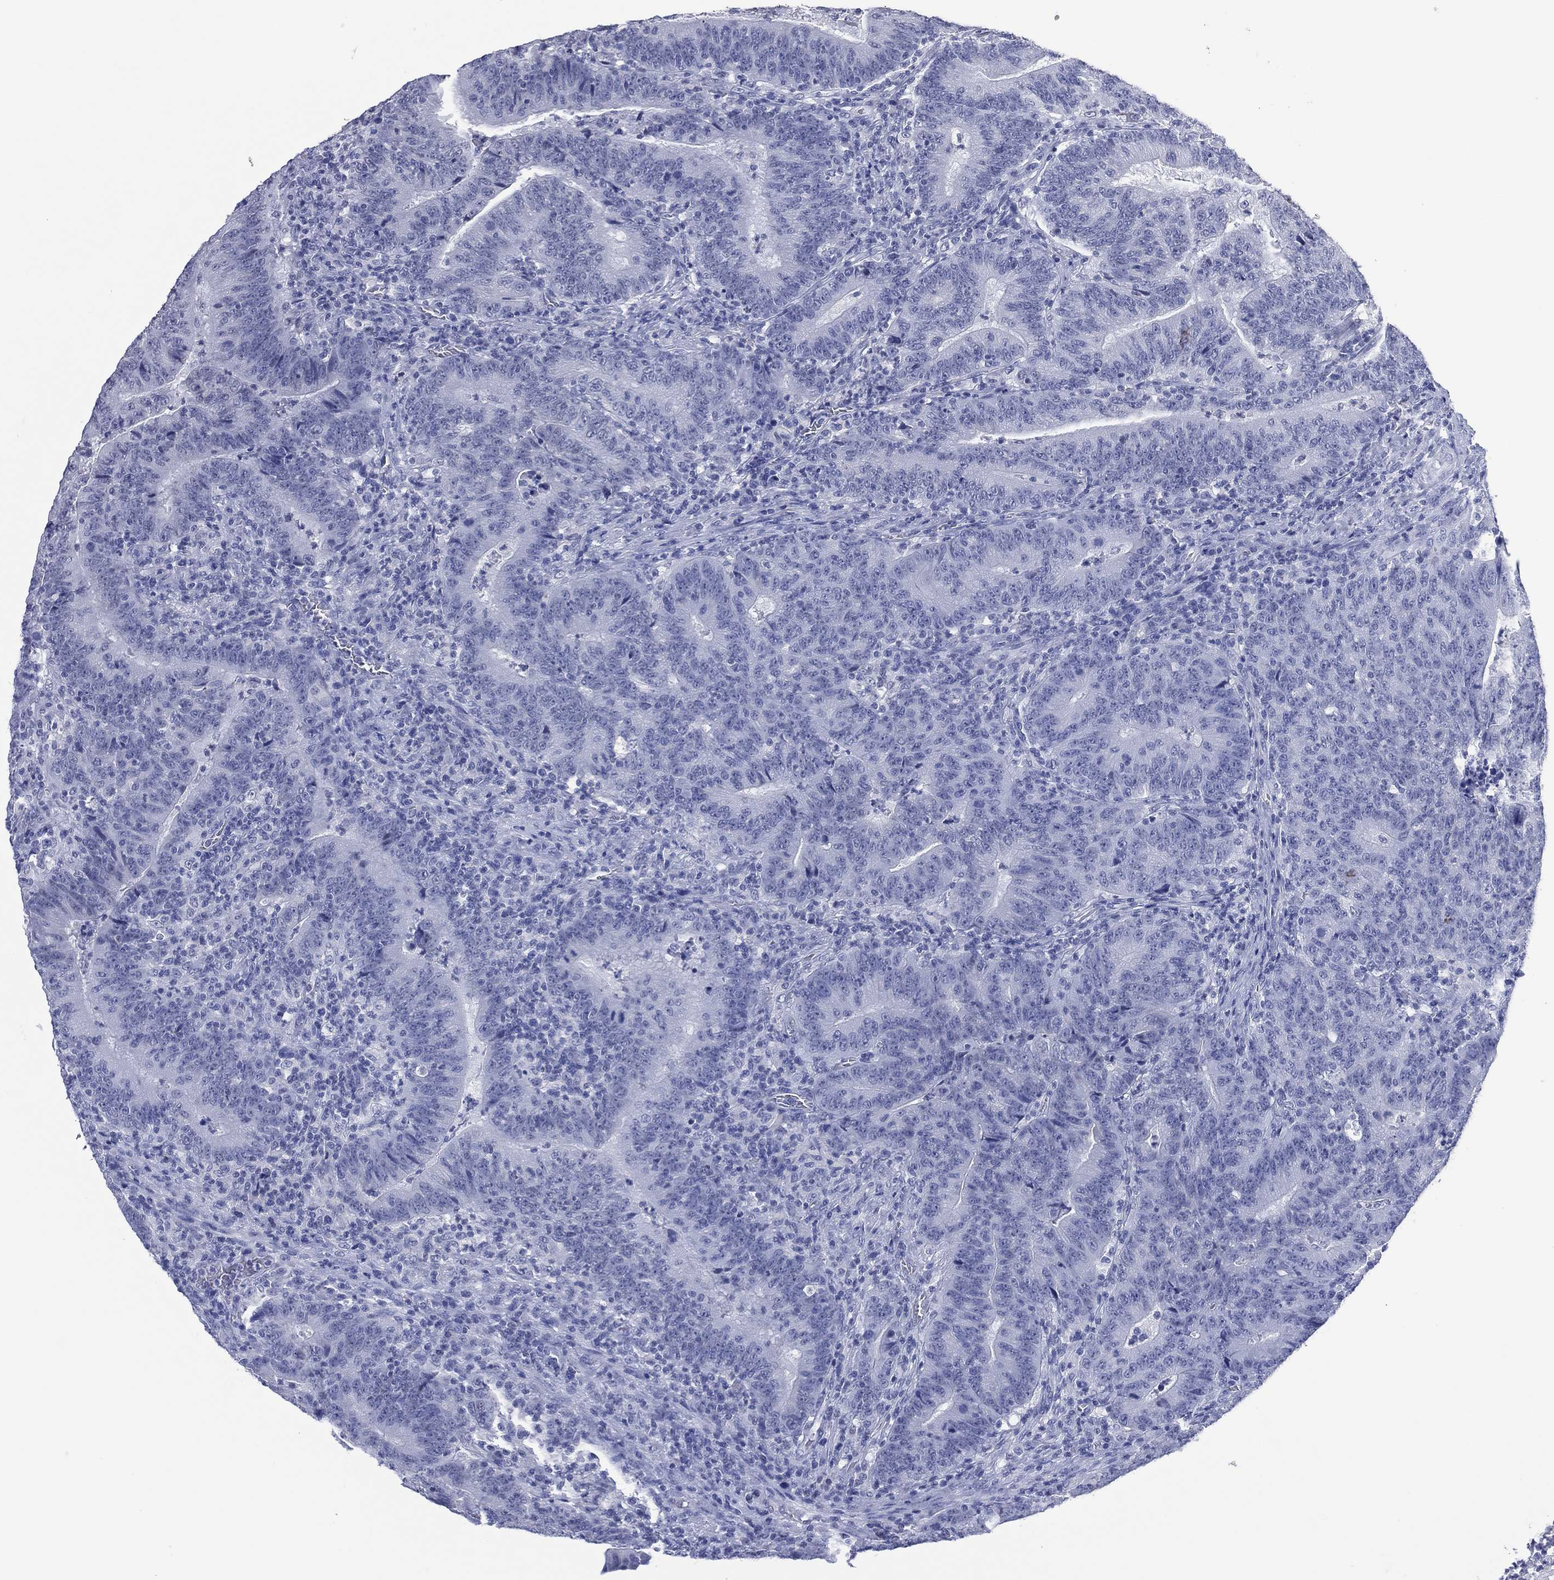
{"staining": {"intensity": "negative", "quantity": "none", "location": "none"}, "tissue": "colorectal cancer", "cell_type": "Tumor cells", "image_type": "cancer", "snomed": [{"axis": "morphology", "description": "Adenocarcinoma, NOS"}, {"axis": "topography", "description": "Colon"}], "caption": "This image is of colorectal adenocarcinoma stained with immunohistochemistry (IHC) to label a protein in brown with the nuclei are counter-stained blue. There is no positivity in tumor cells.", "gene": "UTF1", "patient": {"sex": "female", "age": 75}}